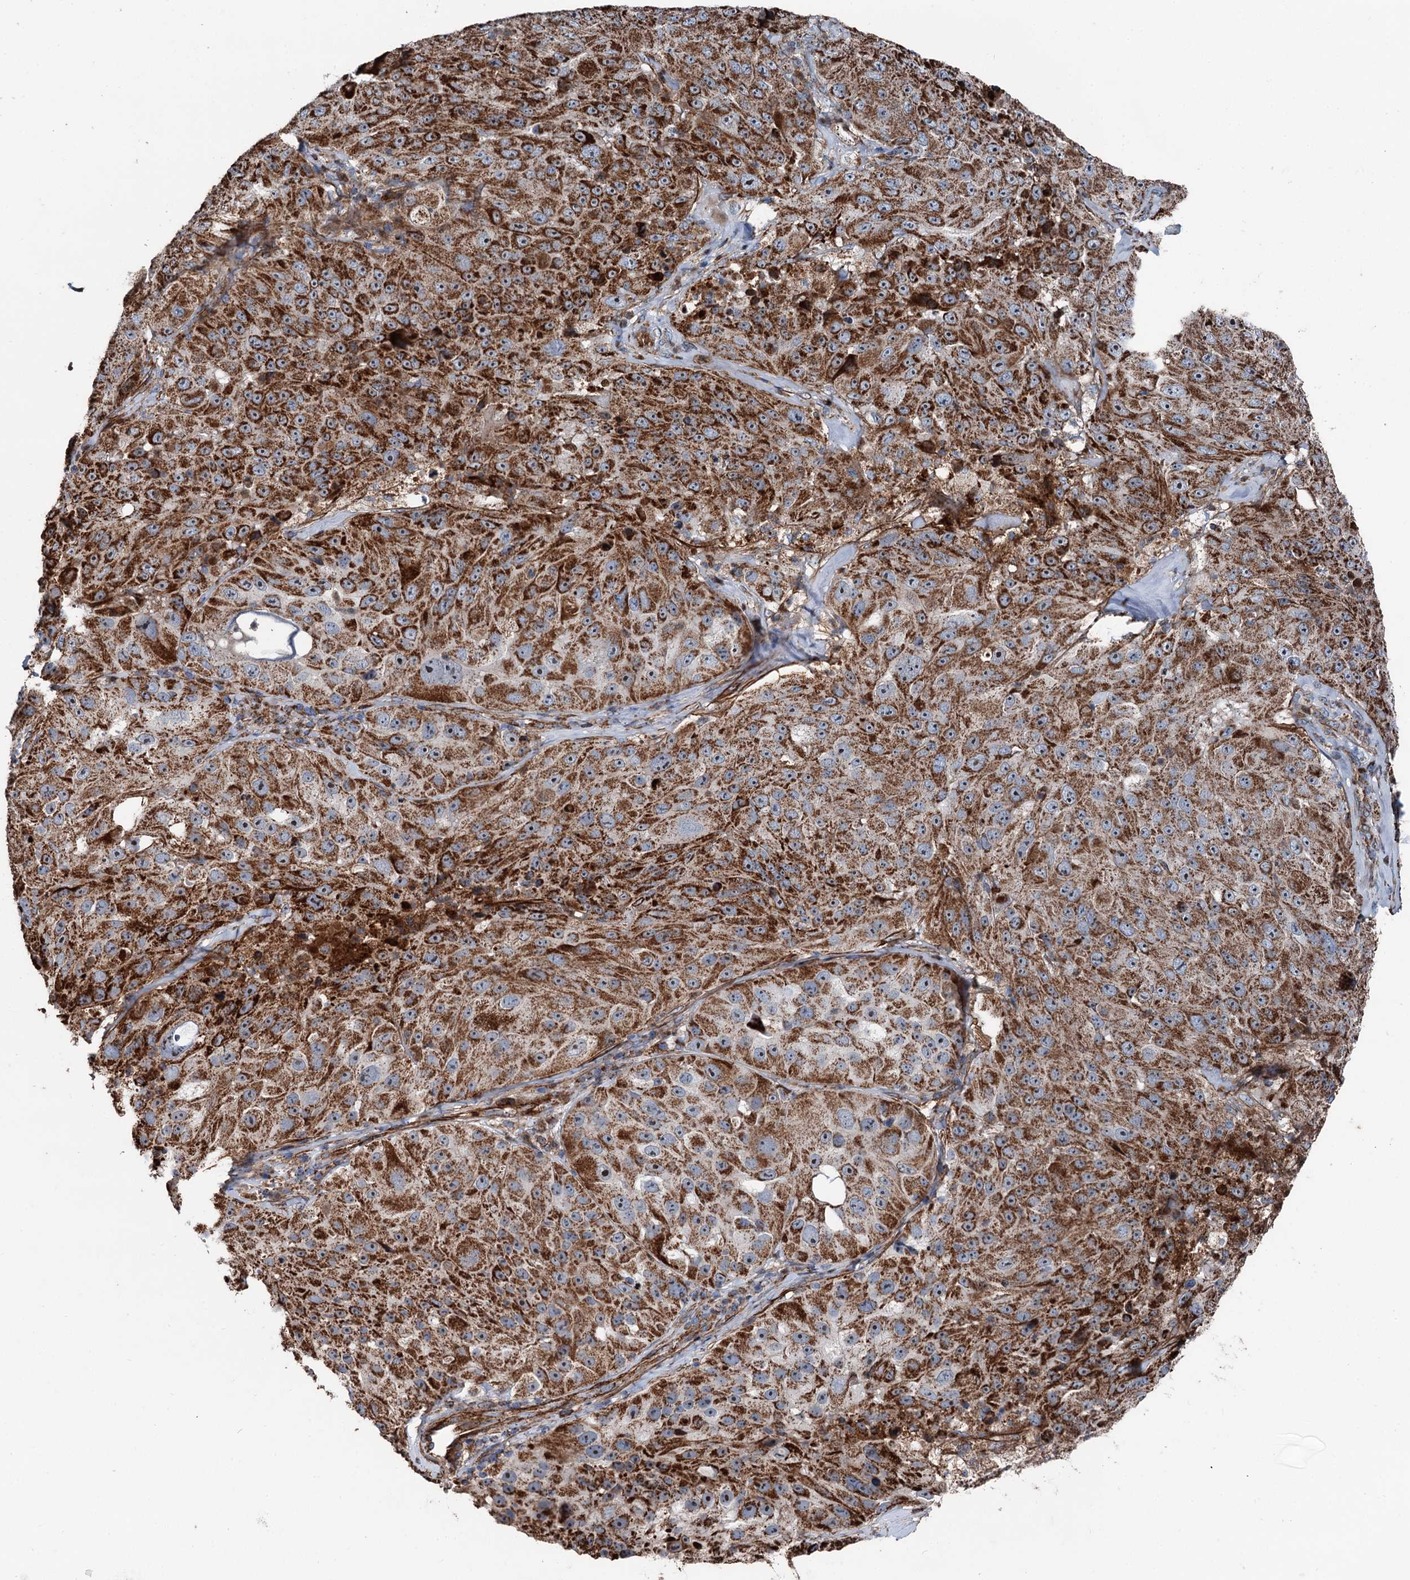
{"staining": {"intensity": "strong", "quantity": ">75%", "location": "cytoplasmic/membranous,nuclear"}, "tissue": "melanoma", "cell_type": "Tumor cells", "image_type": "cancer", "snomed": [{"axis": "morphology", "description": "Malignant melanoma, Metastatic site"}, {"axis": "topography", "description": "Lymph node"}], "caption": "The micrograph demonstrates immunohistochemical staining of melanoma. There is strong cytoplasmic/membranous and nuclear expression is seen in about >75% of tumor cells.", "gene": "DDIAS", "patient": {"sex": "male", "age": 62}}